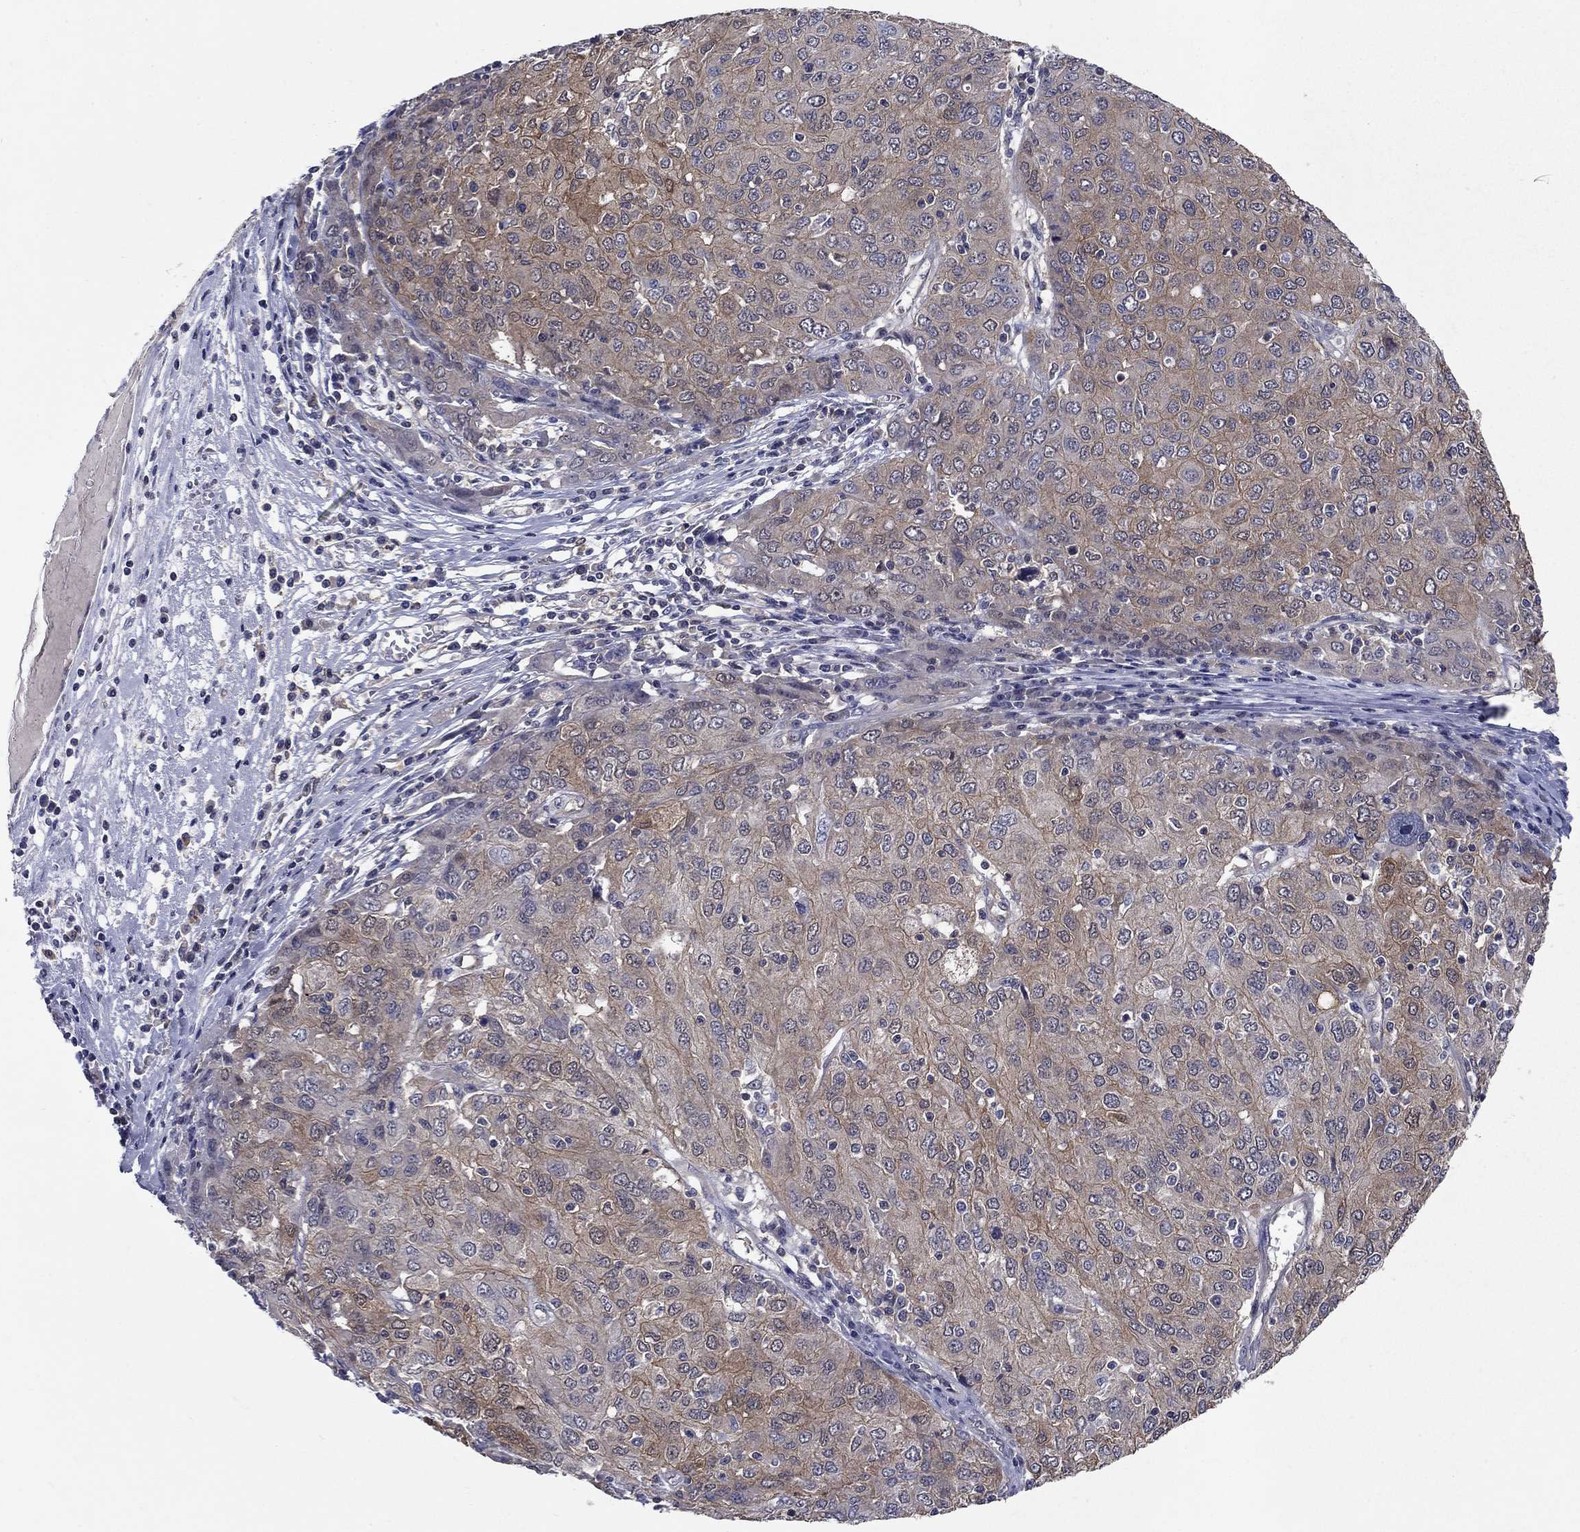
{"staining": {"intensity": "moderate", "quantity": "25%-75%", "location": "cytoplasmic/membranous"}, "tissue": "ovarian cancer", "cell_type": "Tumor cells", "image_type": "cancer", "snomed": [{"axis": "morphology", "description": "Carcinoma, endometroid"}, {"axis": "topography", "description": "Ovary"}], "caption": "Moderate cytoplasmic/membranous expression for a protein is appreciated in approximately 25%-75% of tumor cells of endometroid carcinoma (ovarian) using immunohistochemistry.", "gene": "GLTP", "patient": {"sex": "female", "age": 50}}